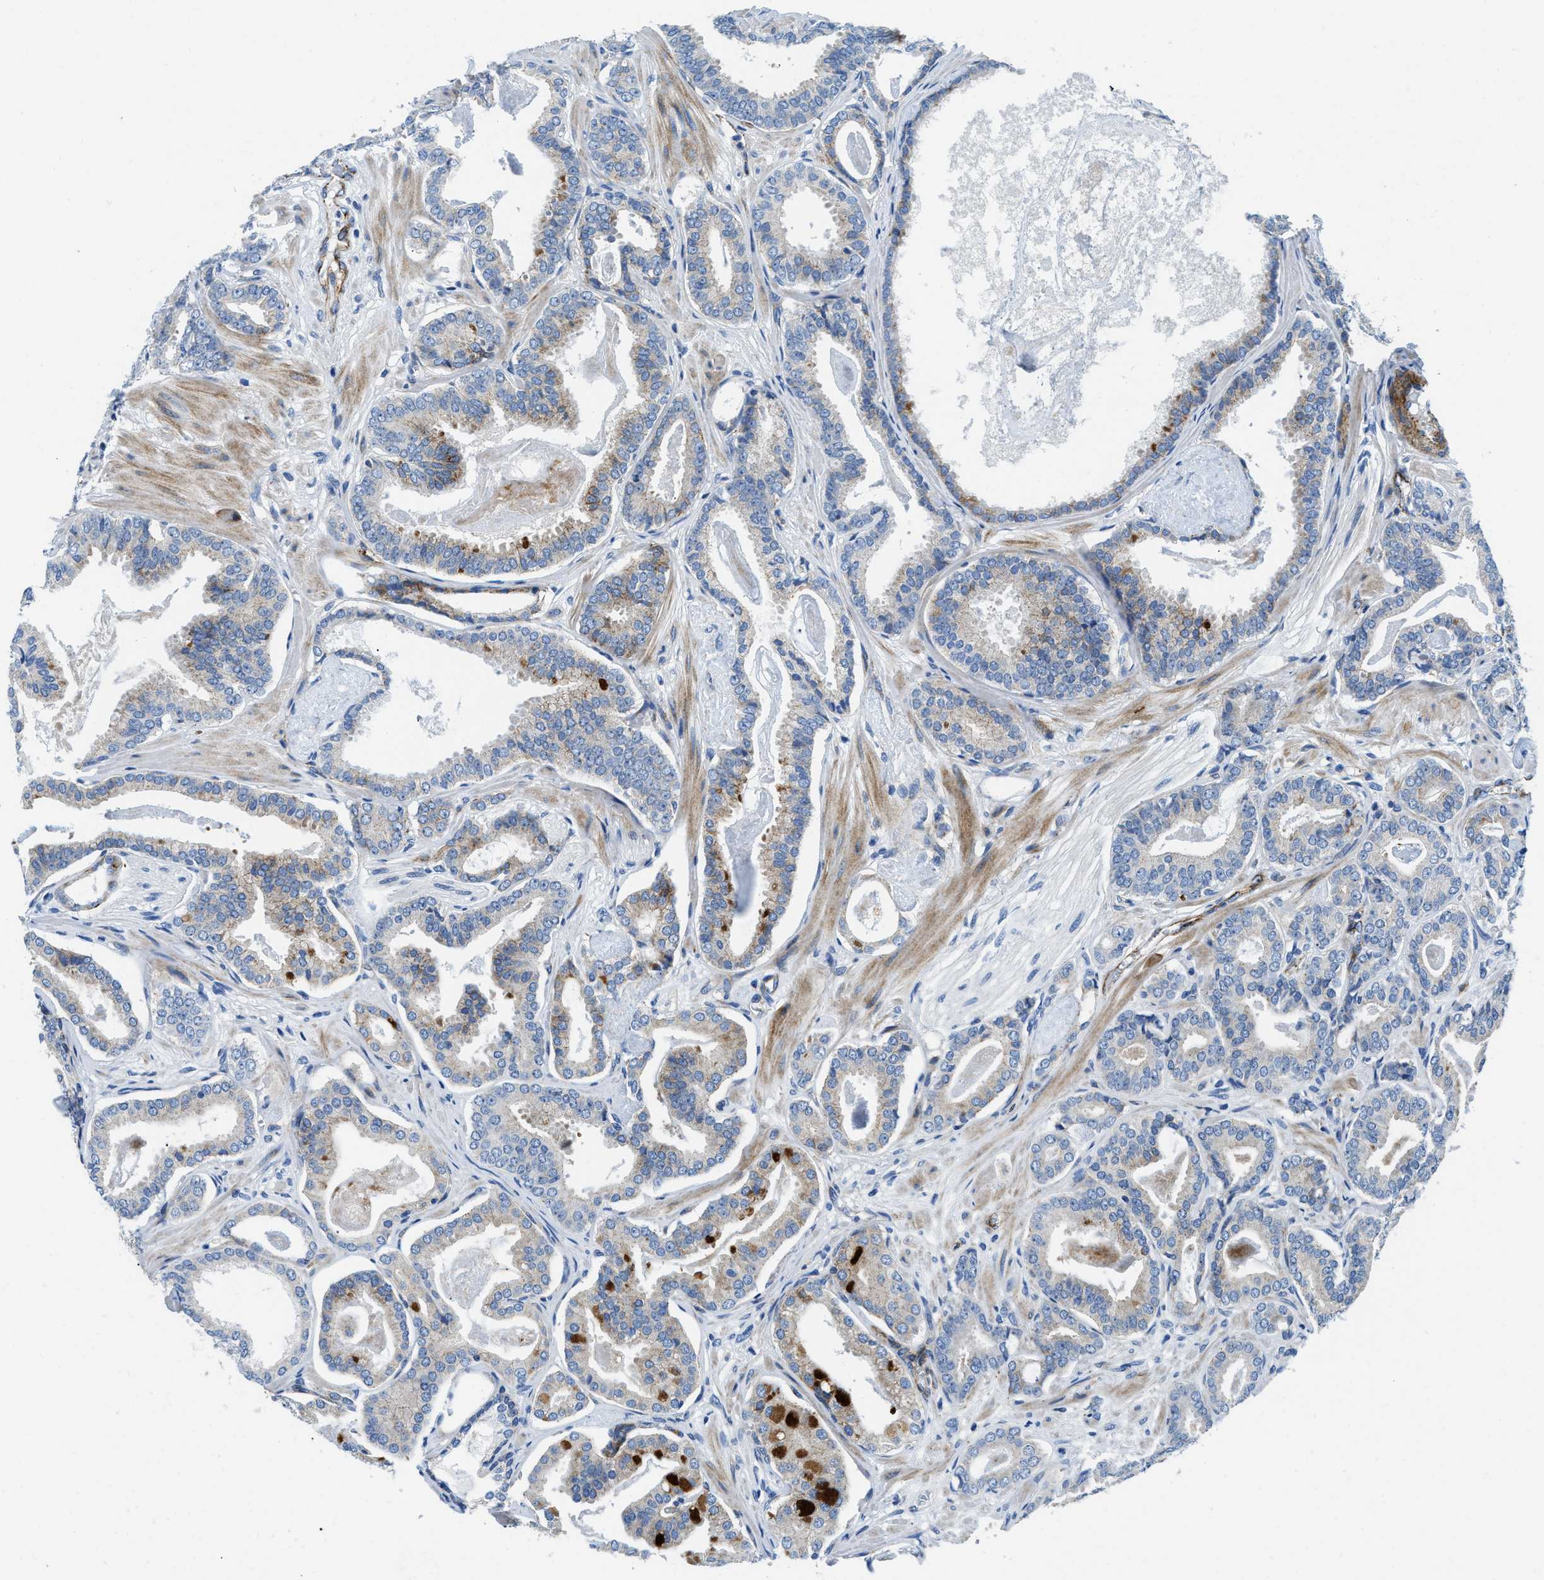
{"staining": {"intensity": "negative", "quantity": "none", "location": "none"}, "tissue": "prostate cancer", "cell_type": "Tumor cells", "image_type": "cancer", "snomed": [{"axis": "morphology", "description": "Adenocarcinoma, Low grade"}, {"axis": "topography", "description": "Prostate"}], "caption": "This is an immunohistochemistry photomicrograph of adenocarcinoma (low-grade) (prostate). There is no expression in tumor cells.", "gene": "CUTA", "patient": {"sex": "male", "age": 53}}